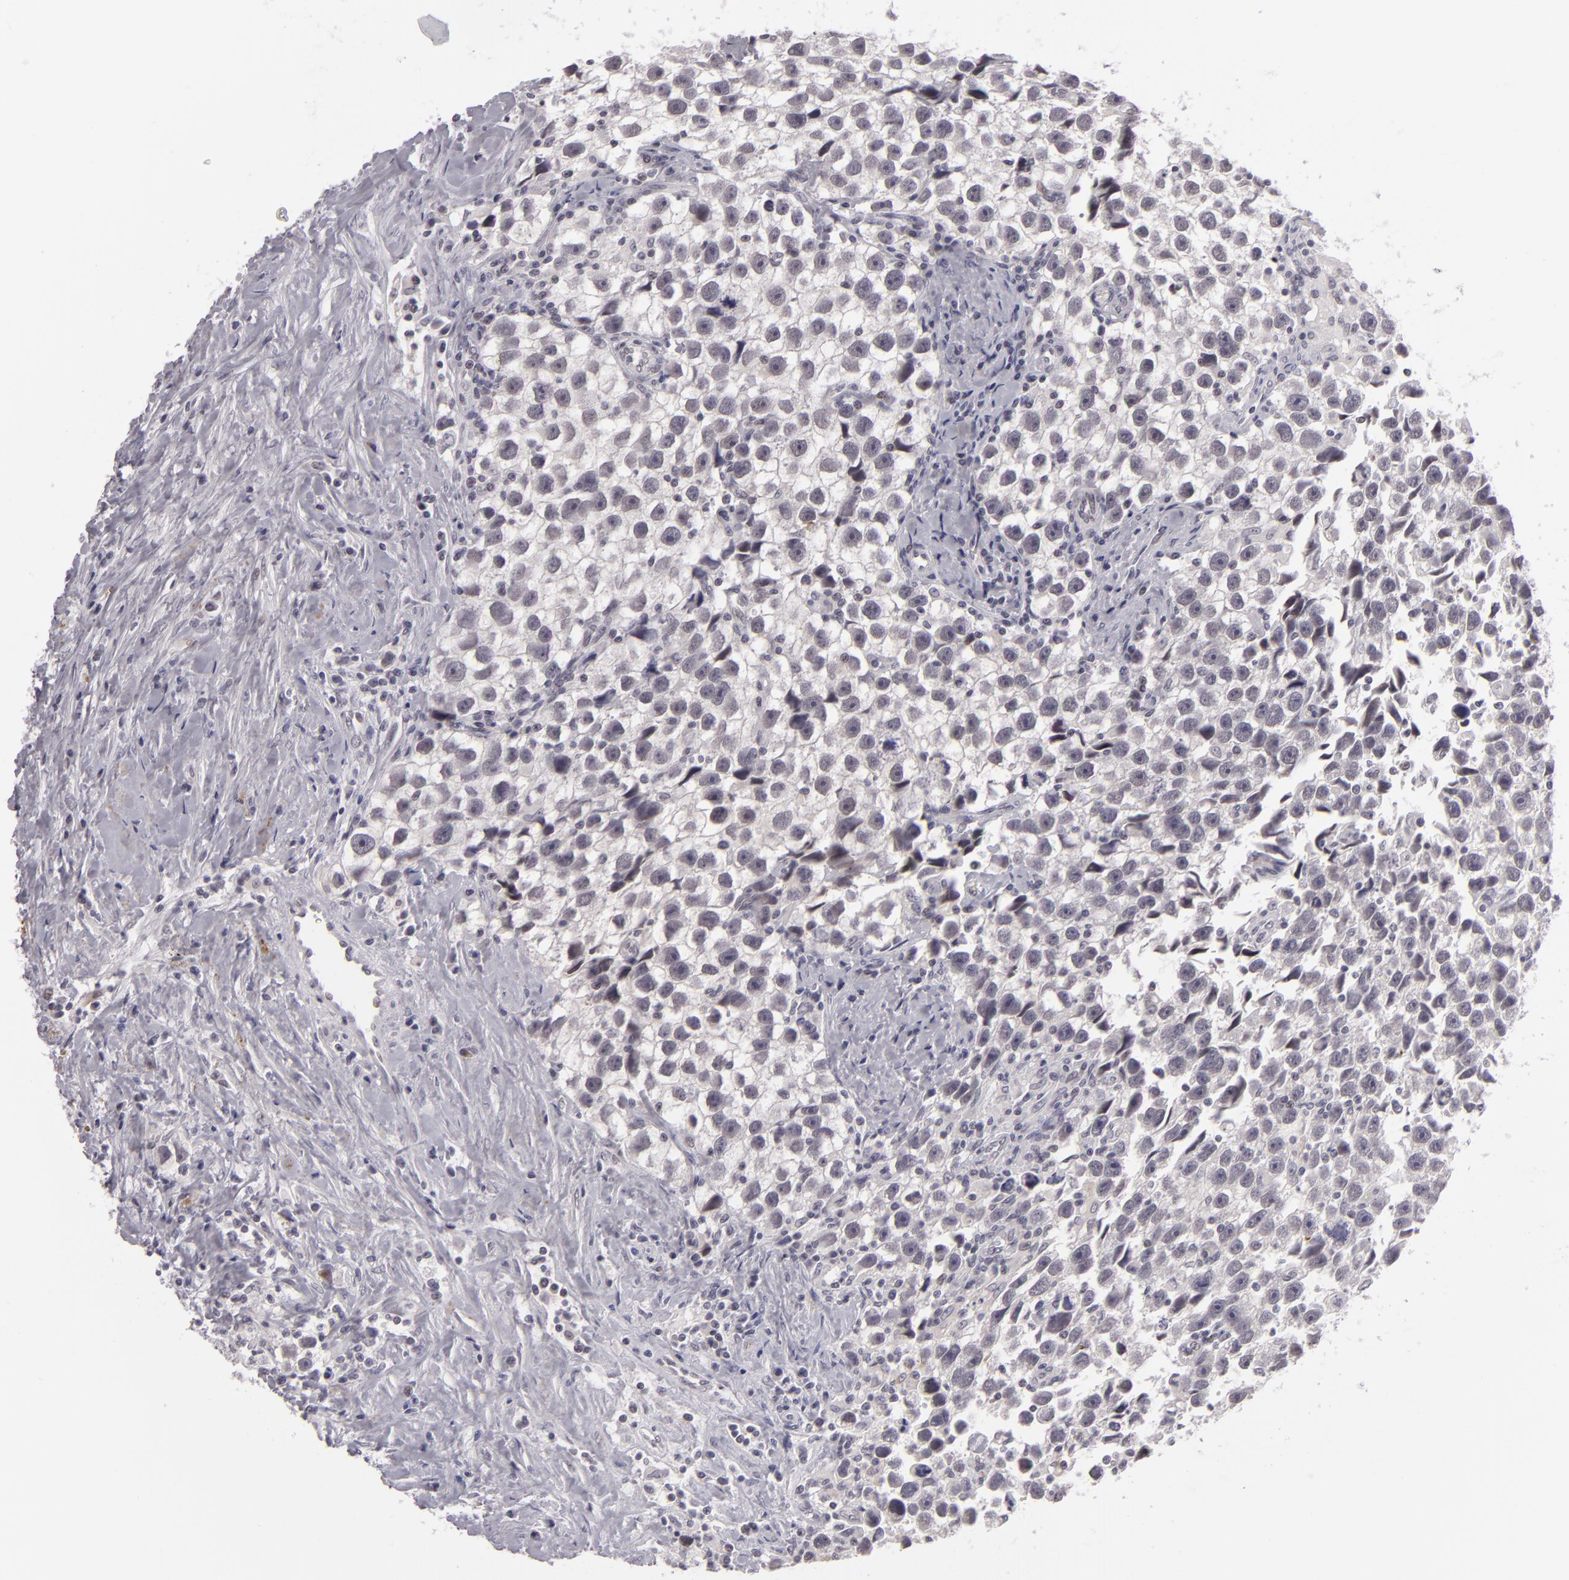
{"staining": {"intensity": "negative", "quantity": "none", "location": "none"}, "tissue": "testis cancer", "cell_type": "Tumor cells", "image_type": "cancer", "snomed": [{"axis": "morphology", "description": "Seminoma, NOS"}, {"axis": "topography", "description": "Testis"}], "caption": "This is a micrograph of IHC staining of testis cancer, which shows no expression in tumor cells.", "gene": "ZNF205", "patient": {"sex": "male", "age": 43}}